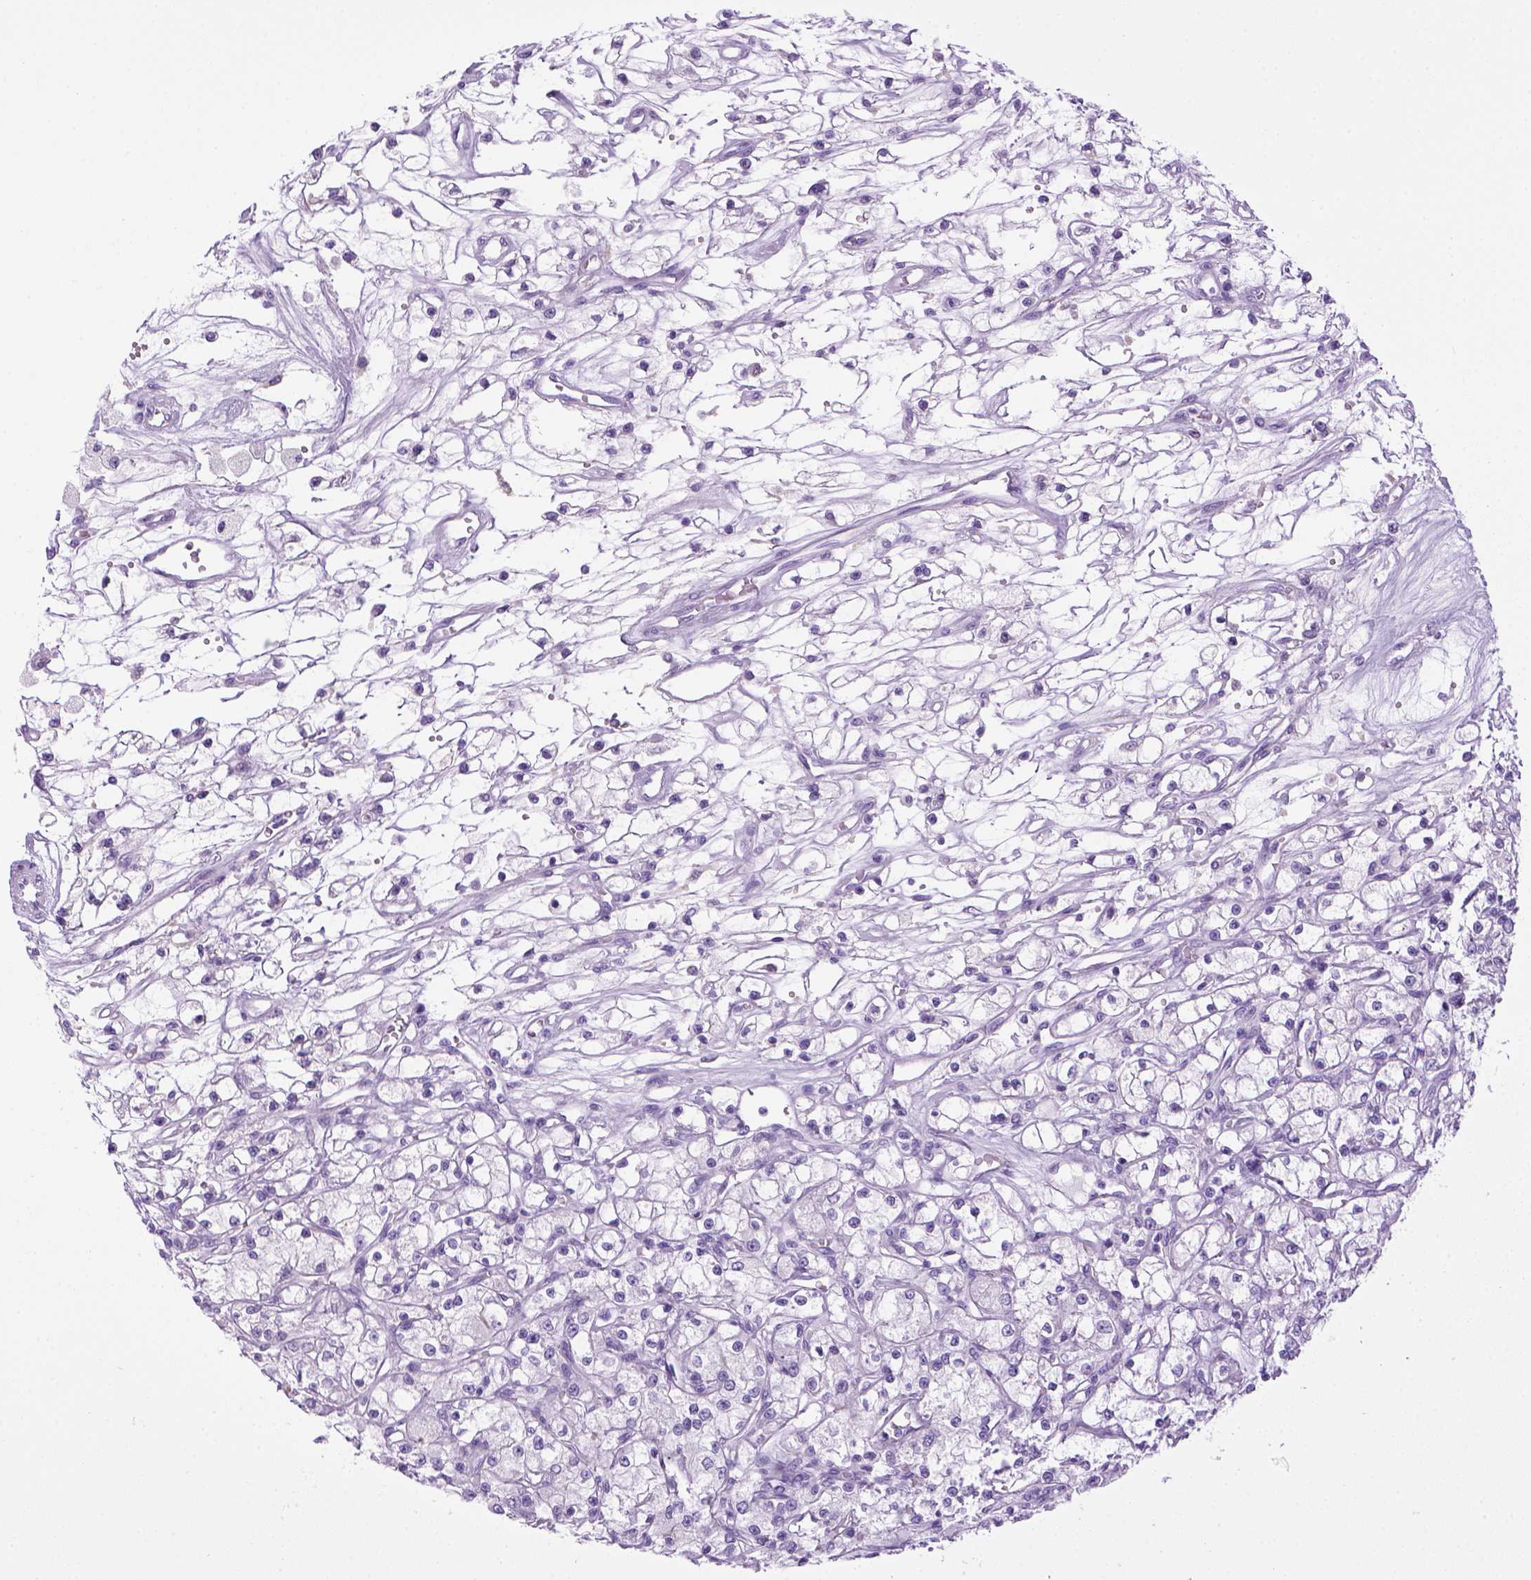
{"staining": {"intensity": "negative", "quantity": "none", "location": "none"}, "tissue": "renal cancer", "cell_type": "Tumor cells", "image_type": "cancer", "snomed": [{"axis": "morphology", "description": "Adenocarcinoma, NOS"}, {"axis": "topography", "description": "Kidney"}], "caption": "A photomicrograph of renal cancer stained for a protein shows no brown staining in tumor cells.", "gene": "SGCG", "patient": {"sex": "female", "age": 59}}